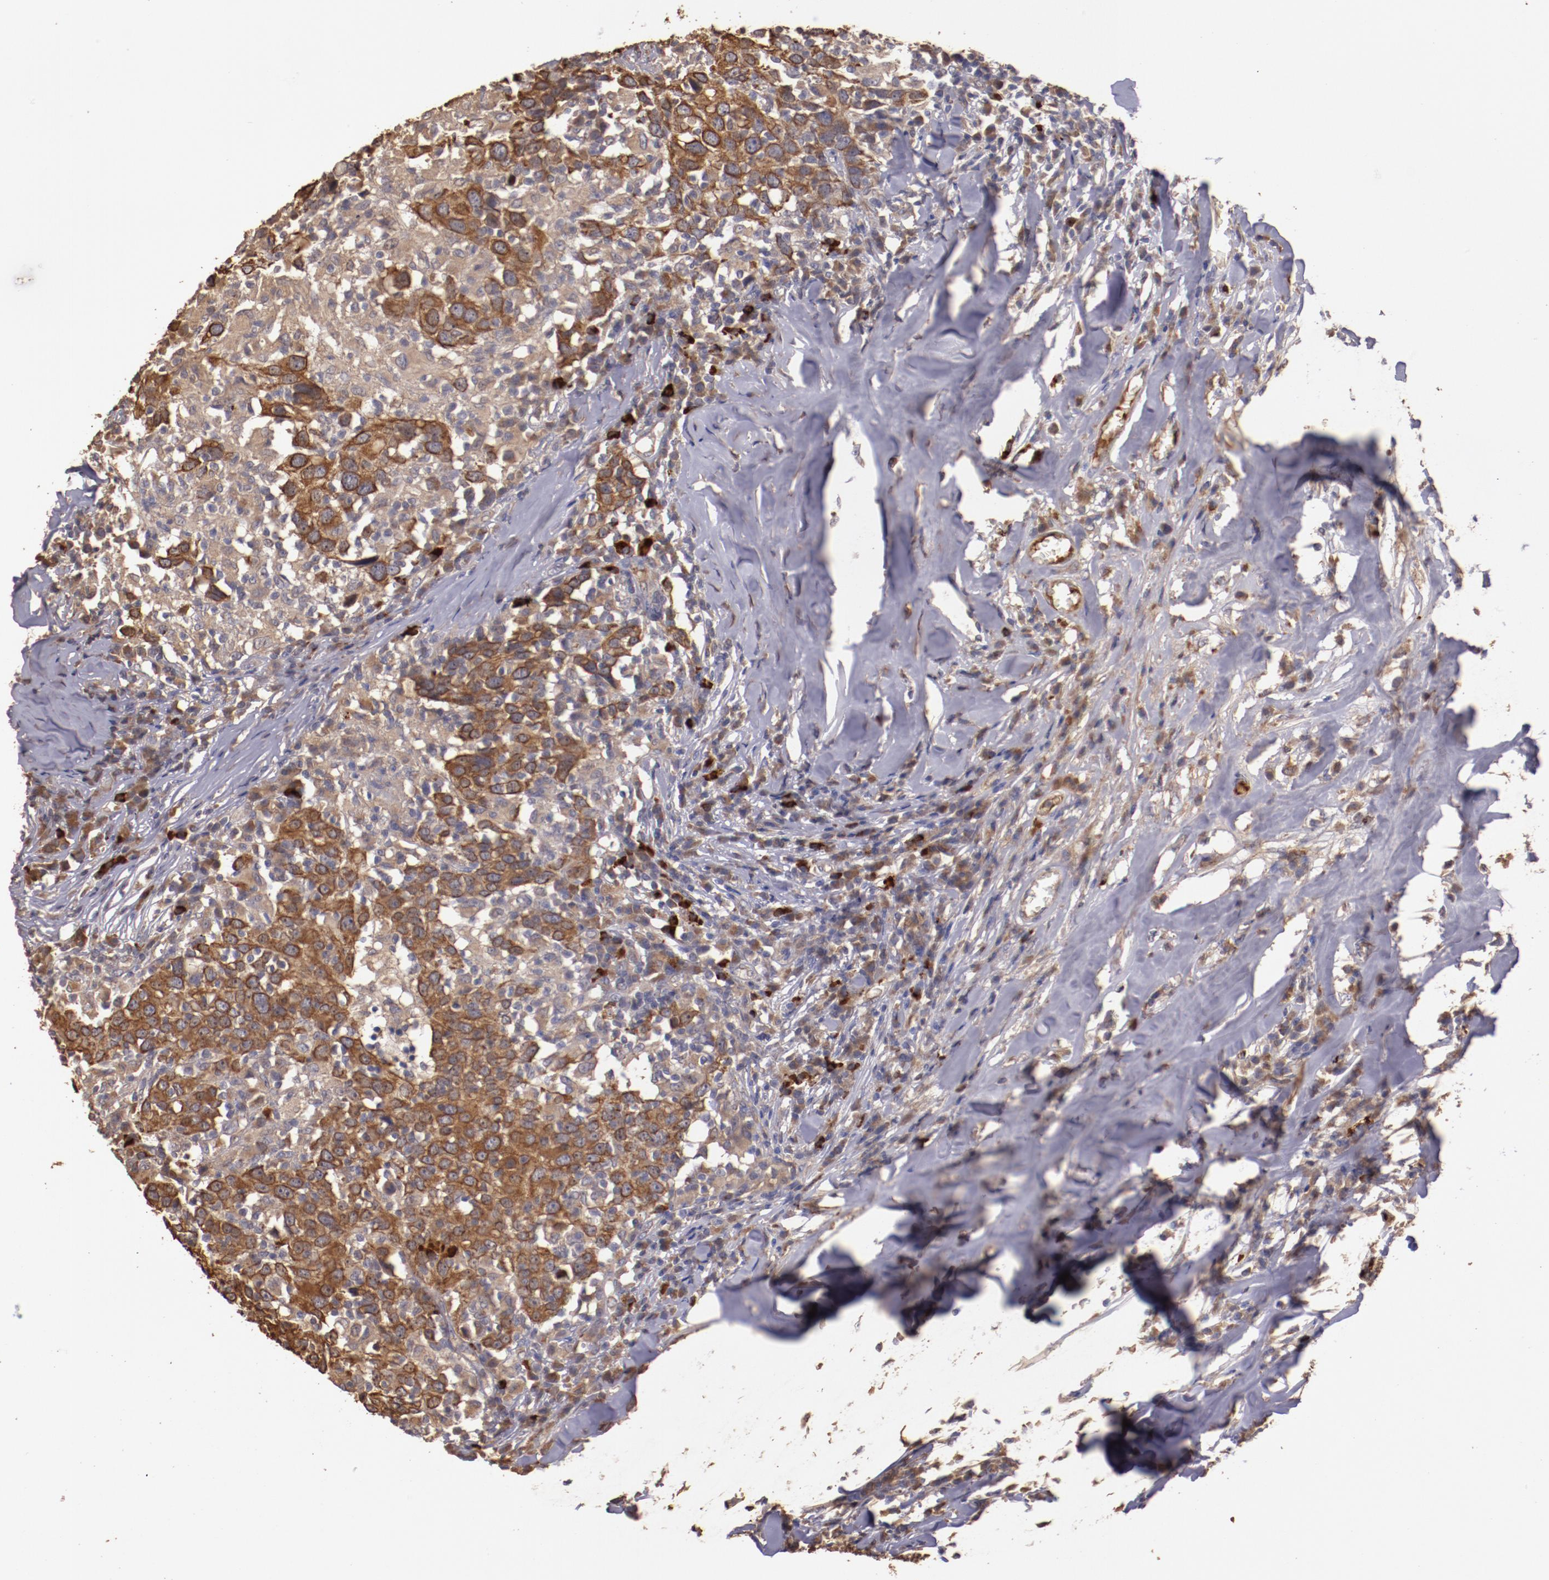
{"staining": {"intensity": "moderate", "quantity": ">75%", "location": "cytoplasmic/membranous"}, "tissue": "head and neck cancer", "cell_type": "Tumor cells", "image_type": "cancer", "snomed": [{"axis": "morphology", "description": "Adenocarcinoma, NOS"}, {"axis": "topography", "description": "Salivary gland"}, {"axis": "topography", "description": "Head-Neck"}], "caption": "Protein positivity by immunohistochemistry (IHC) shows moderate cytoplasmic/membranous positivity in approximately >75% of tumor cells in head and neck cancer (adenocarcinoma).", "gene": "SRRD", "patient": {"sex": "female", "age": 65}}